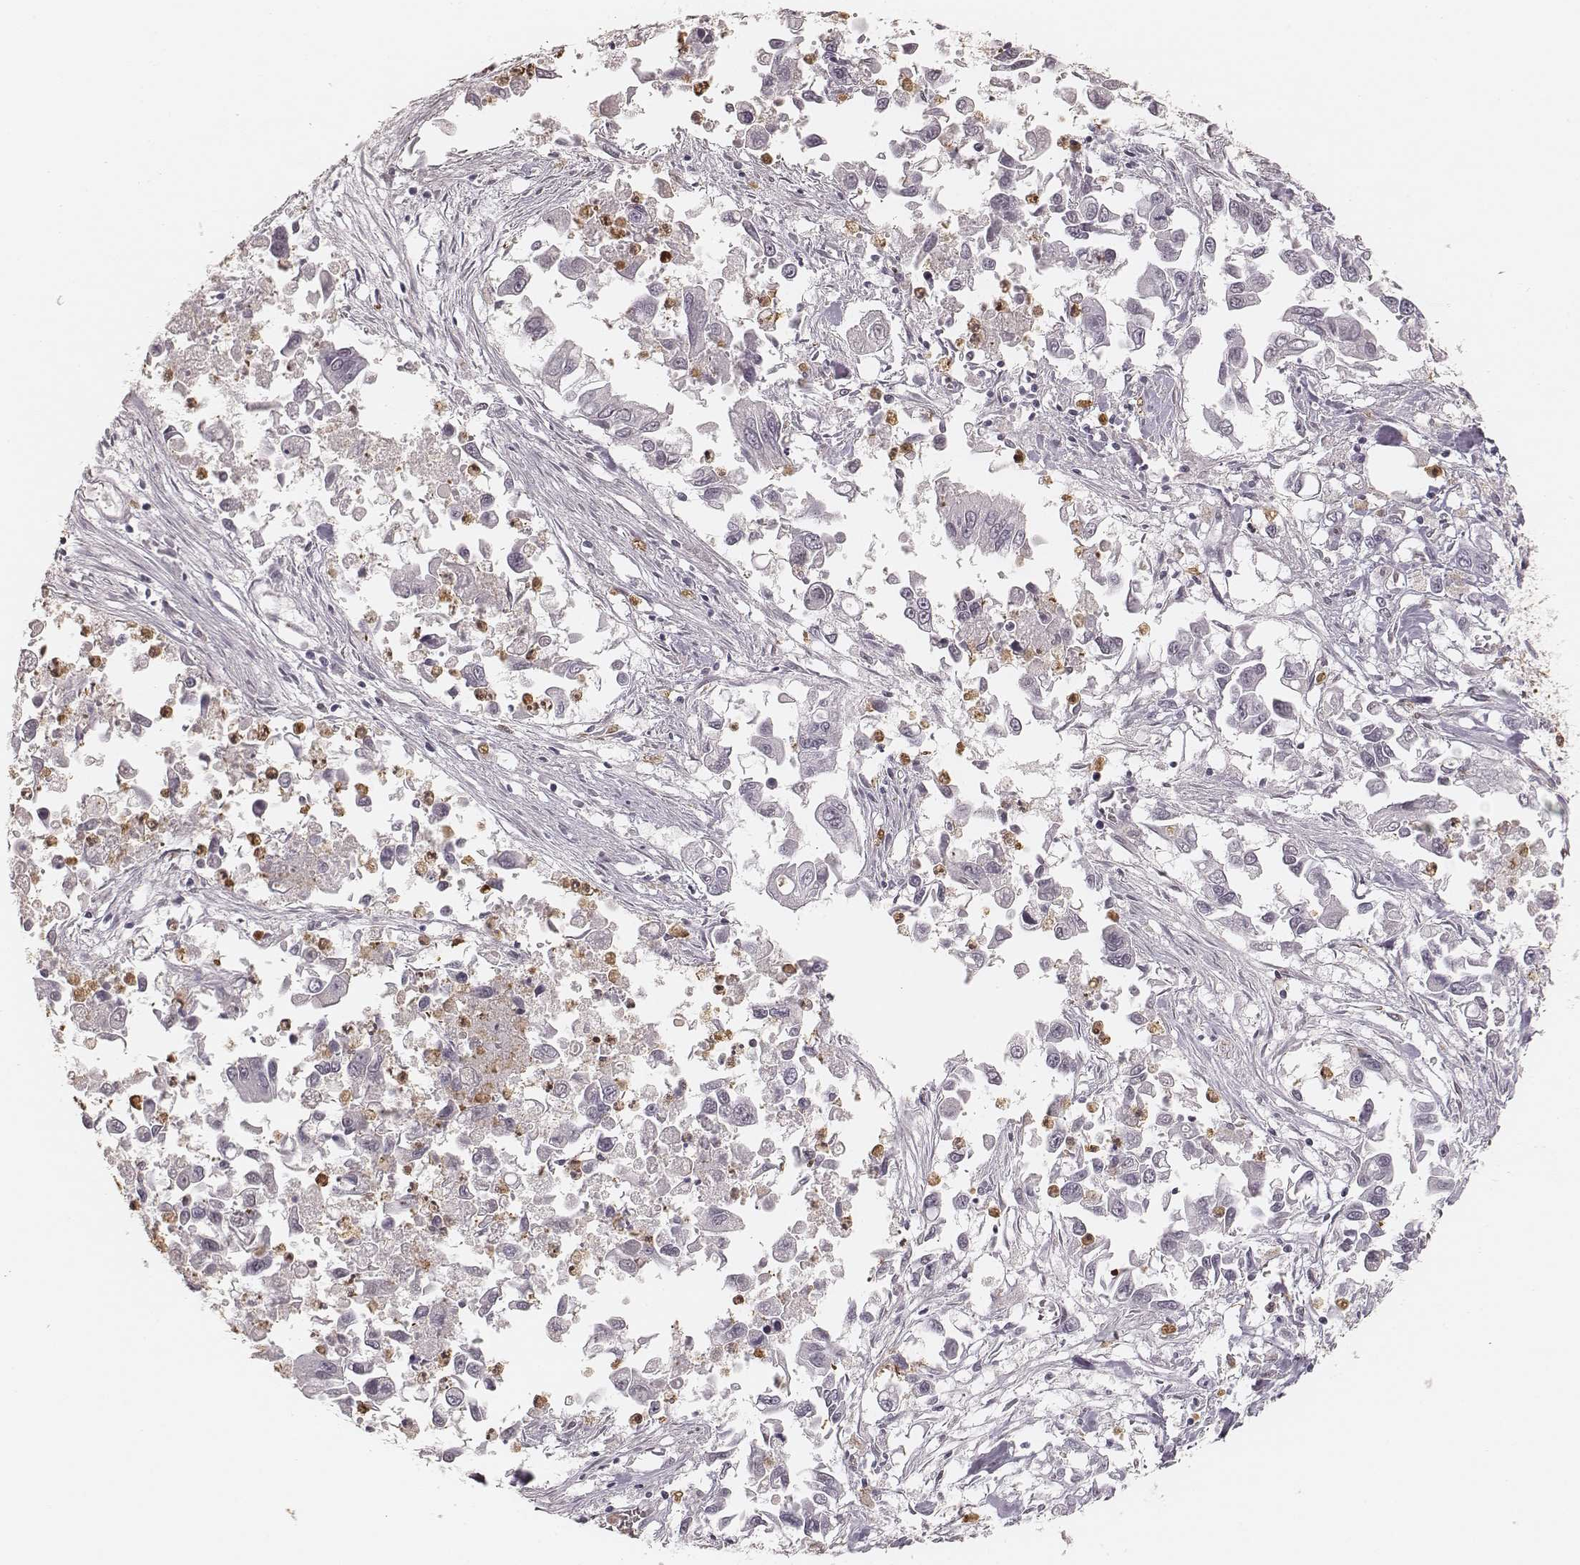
{"staining": {"intensity": "negative", "quantity": "none", "location": "none"}, "tissue": "pancreatic cancer", "cell_type": "Tumor cells", "image_type": "cancer", "snomed": [{"axis": "morphology", "description": "Adenocarcinoma, NOS"}, {"axis": "topography", "description": "Pancreas"}], "caption": "This is an IHC photomicrograph of adenocarcinoma (pancreatic). There is no positivity in tumor cells.", "gene": "KITLG", "patient": {"sex": "female", "age": 83}}